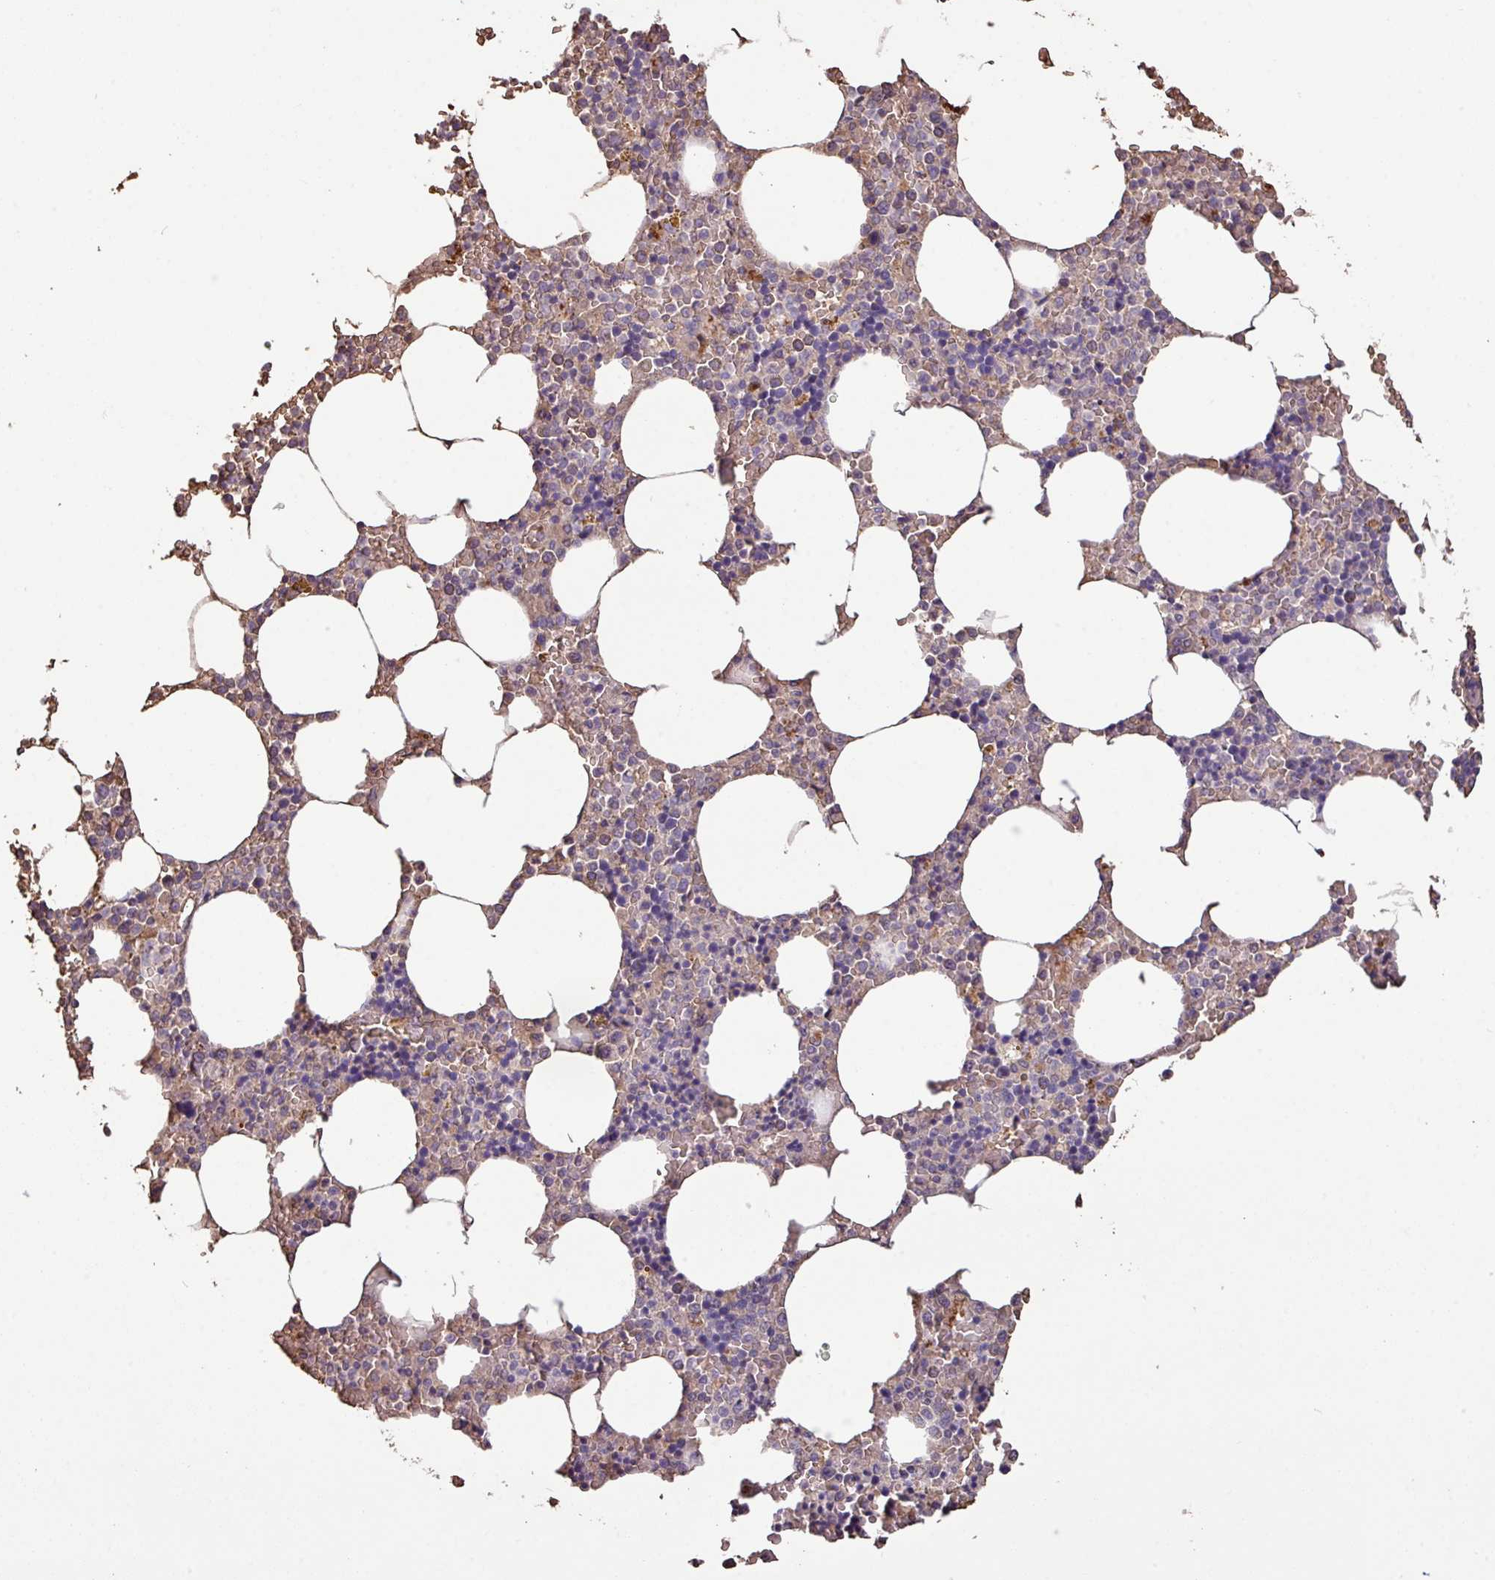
{"staining": {"intensity": "weak", "quantity": "25%-75%", "location": "cytoplasmic/membranous"}, "tissue": "bone marrow", "cell_type": "Hematopoietic cells", "image_type": "normal", "snomed": [{"axis": "morphology", "description": "Normal tissue, NOS"}, {"axis": "topography", "description": "Bone marrow"}], "caption": "The micrograph displays a brown stain indicating the presence of a protein in the cytoplasmic/membranous of hematopoietic cells in bone marrow. (Stains: DAB (3,3'-diaminobenzidine) in brown, nuclei in blue, Microscopy: brightfield microscopy at high magnification).", "gene": "CAMK2A", "patient": {"sex": "male", "age": 70}}